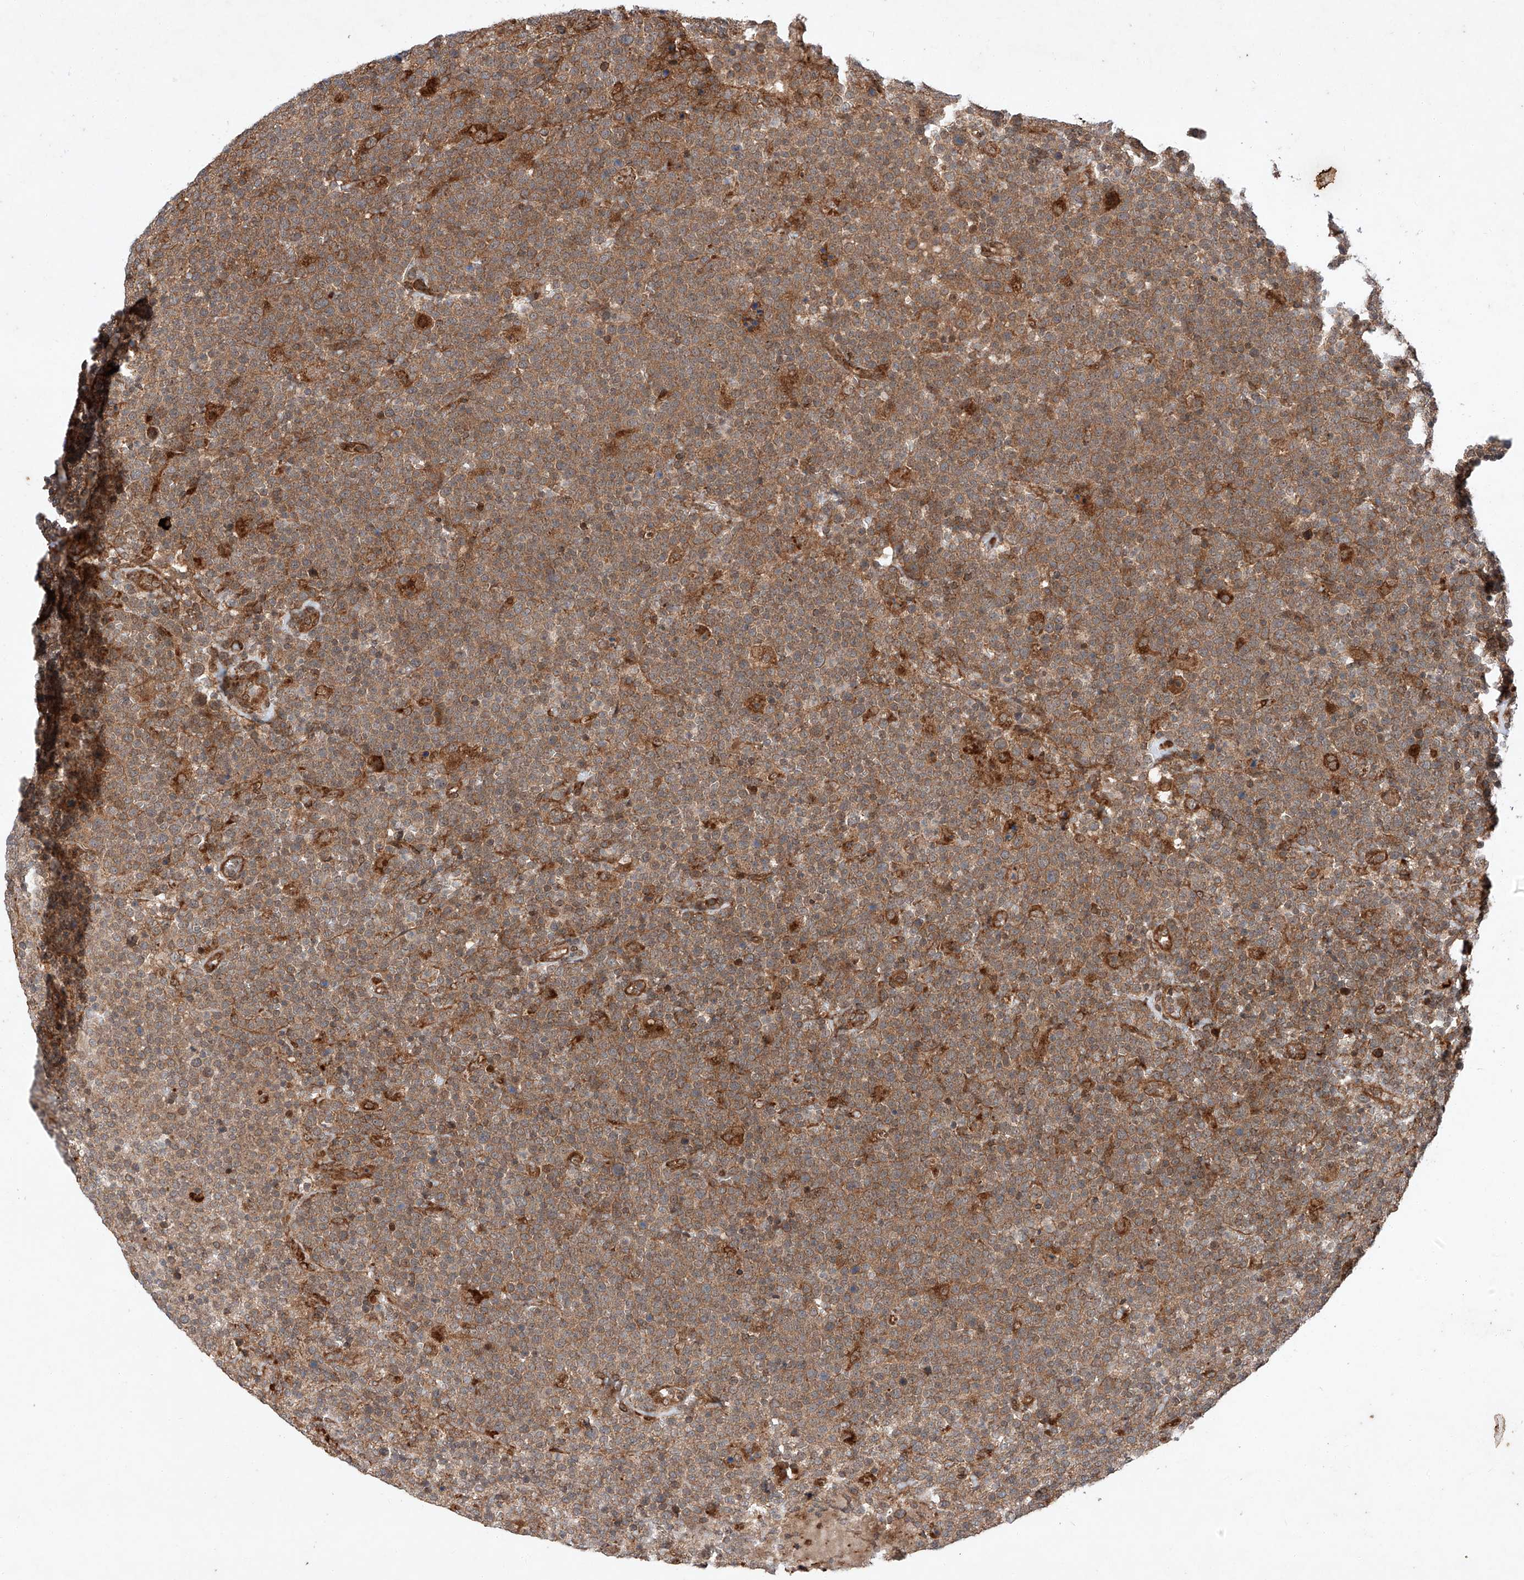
{"staining": {"intensity": "moderate", "quantity": ">75%", "location": "cytoplasmic/membranous"}, "tissue": "lymphoma", "cell_type": "Tumor cells", "image_type": "cancer", "snomed": [{"axis": "morphology", "description": "Malignant lymphoma, non-Hodgkin's type, High grade"}, {"axis": "topography", "description": "Lymph node"}], "caption": "Lymphoma stained with a protein marker displays moderate staining in tumor cells.", "gene": "ZFP28", "patient": {"sex": "male", "age": 61}}